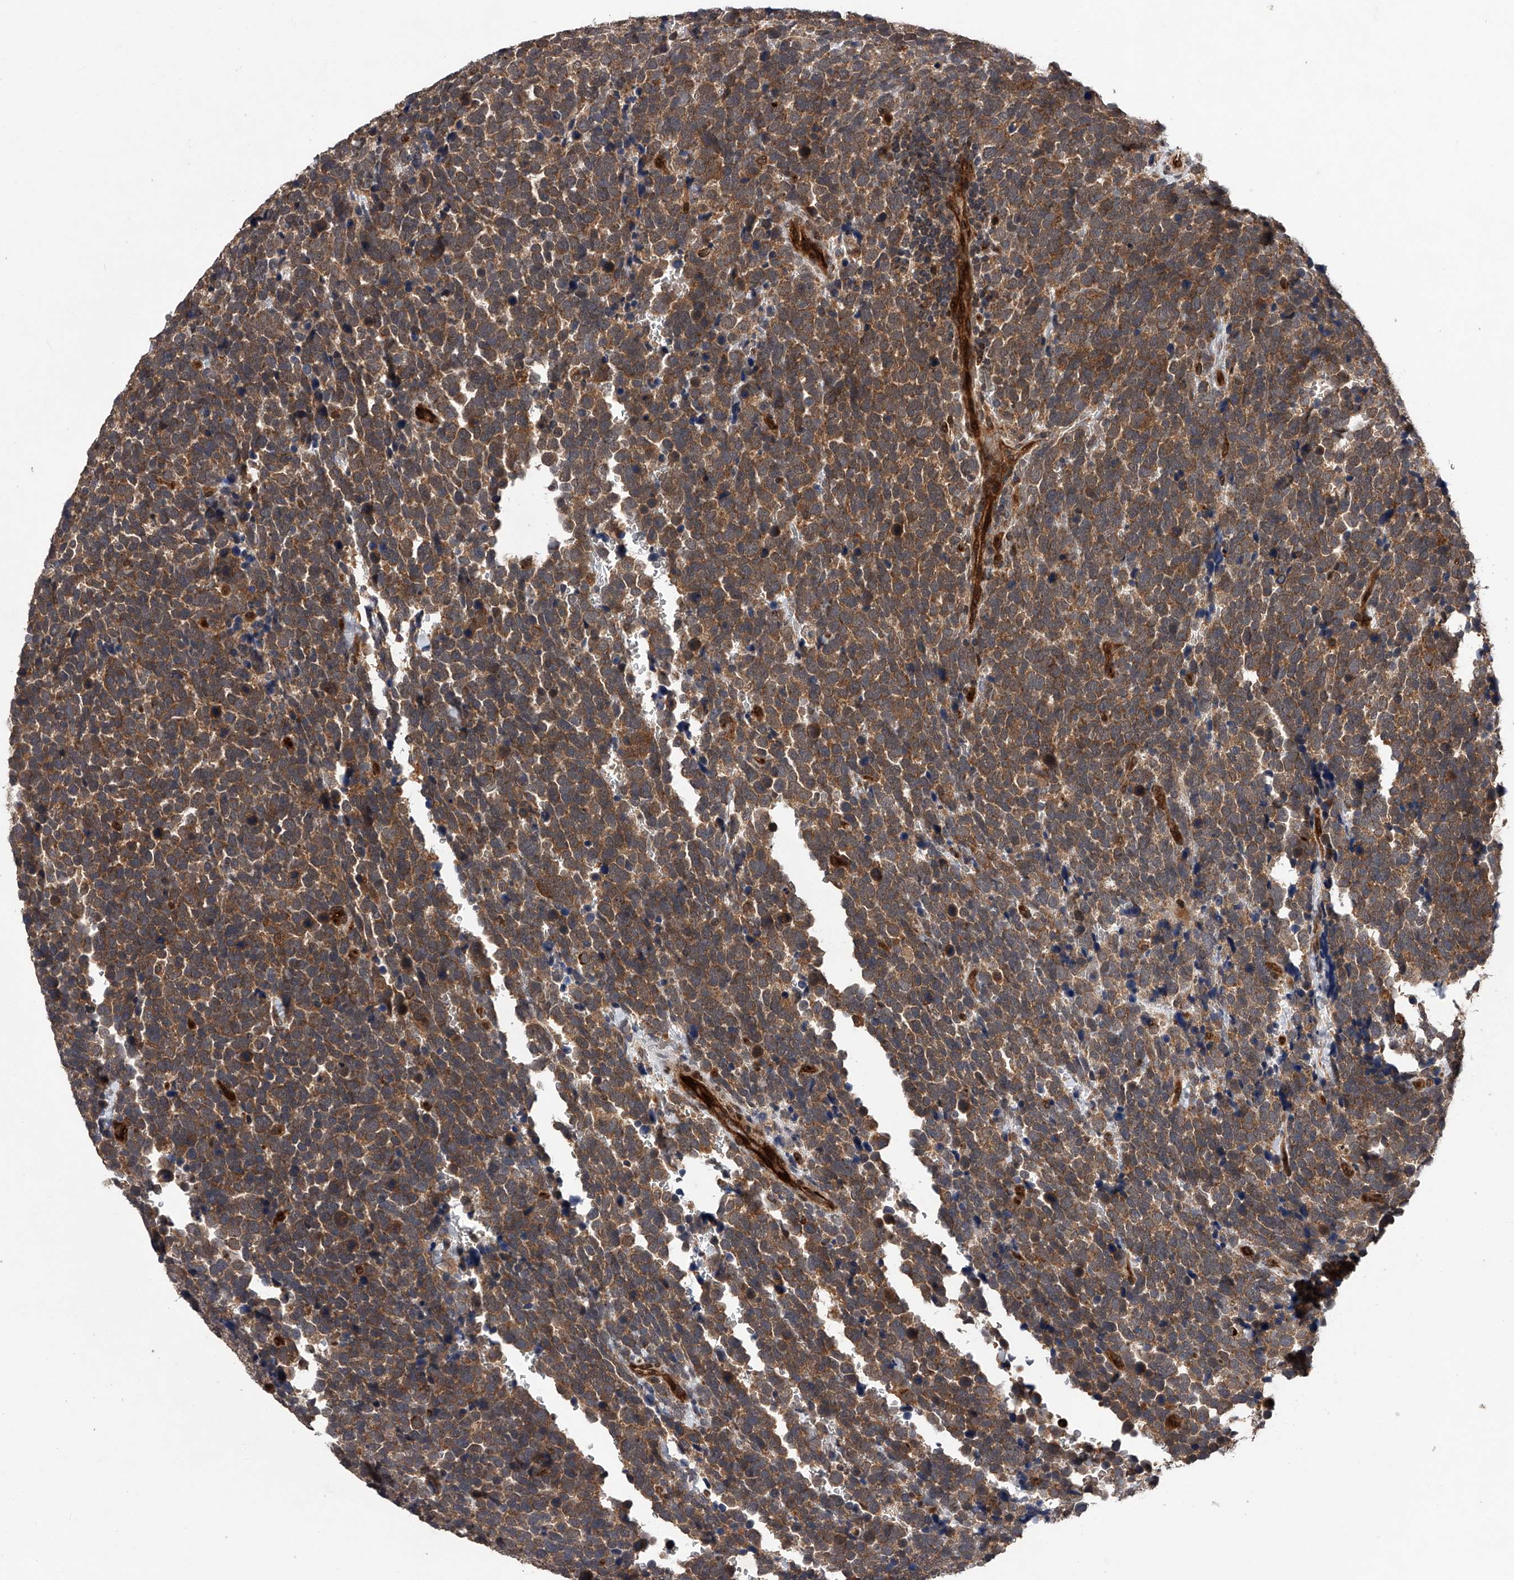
{"staining": {"intensity": "moderate", "quantity": ">75%", "location": "cytoplasmic/membranous"}, "tissue": "urothelial cancer", "cell_type": "Tumor cells", "image_type": "cancer", "snomed": [{"axis": "morphology", "description": "Urothelial carcinoma, High grade"}, {"axis": "topography", "description": "Urinary bladder"}], "caption": "DAB immunohistochemical staining of human urothelial carcinoma (high-grade) displays moderate cytoplasmic/membranous protein staining in approximately >75% of tumor cells. Immunohistochemistry (ihc) stains the protein of interest in brown and the nuclei are stained blue.", "gene": "MAP3K11", "patient": {"sex": "female", "age": 82}}